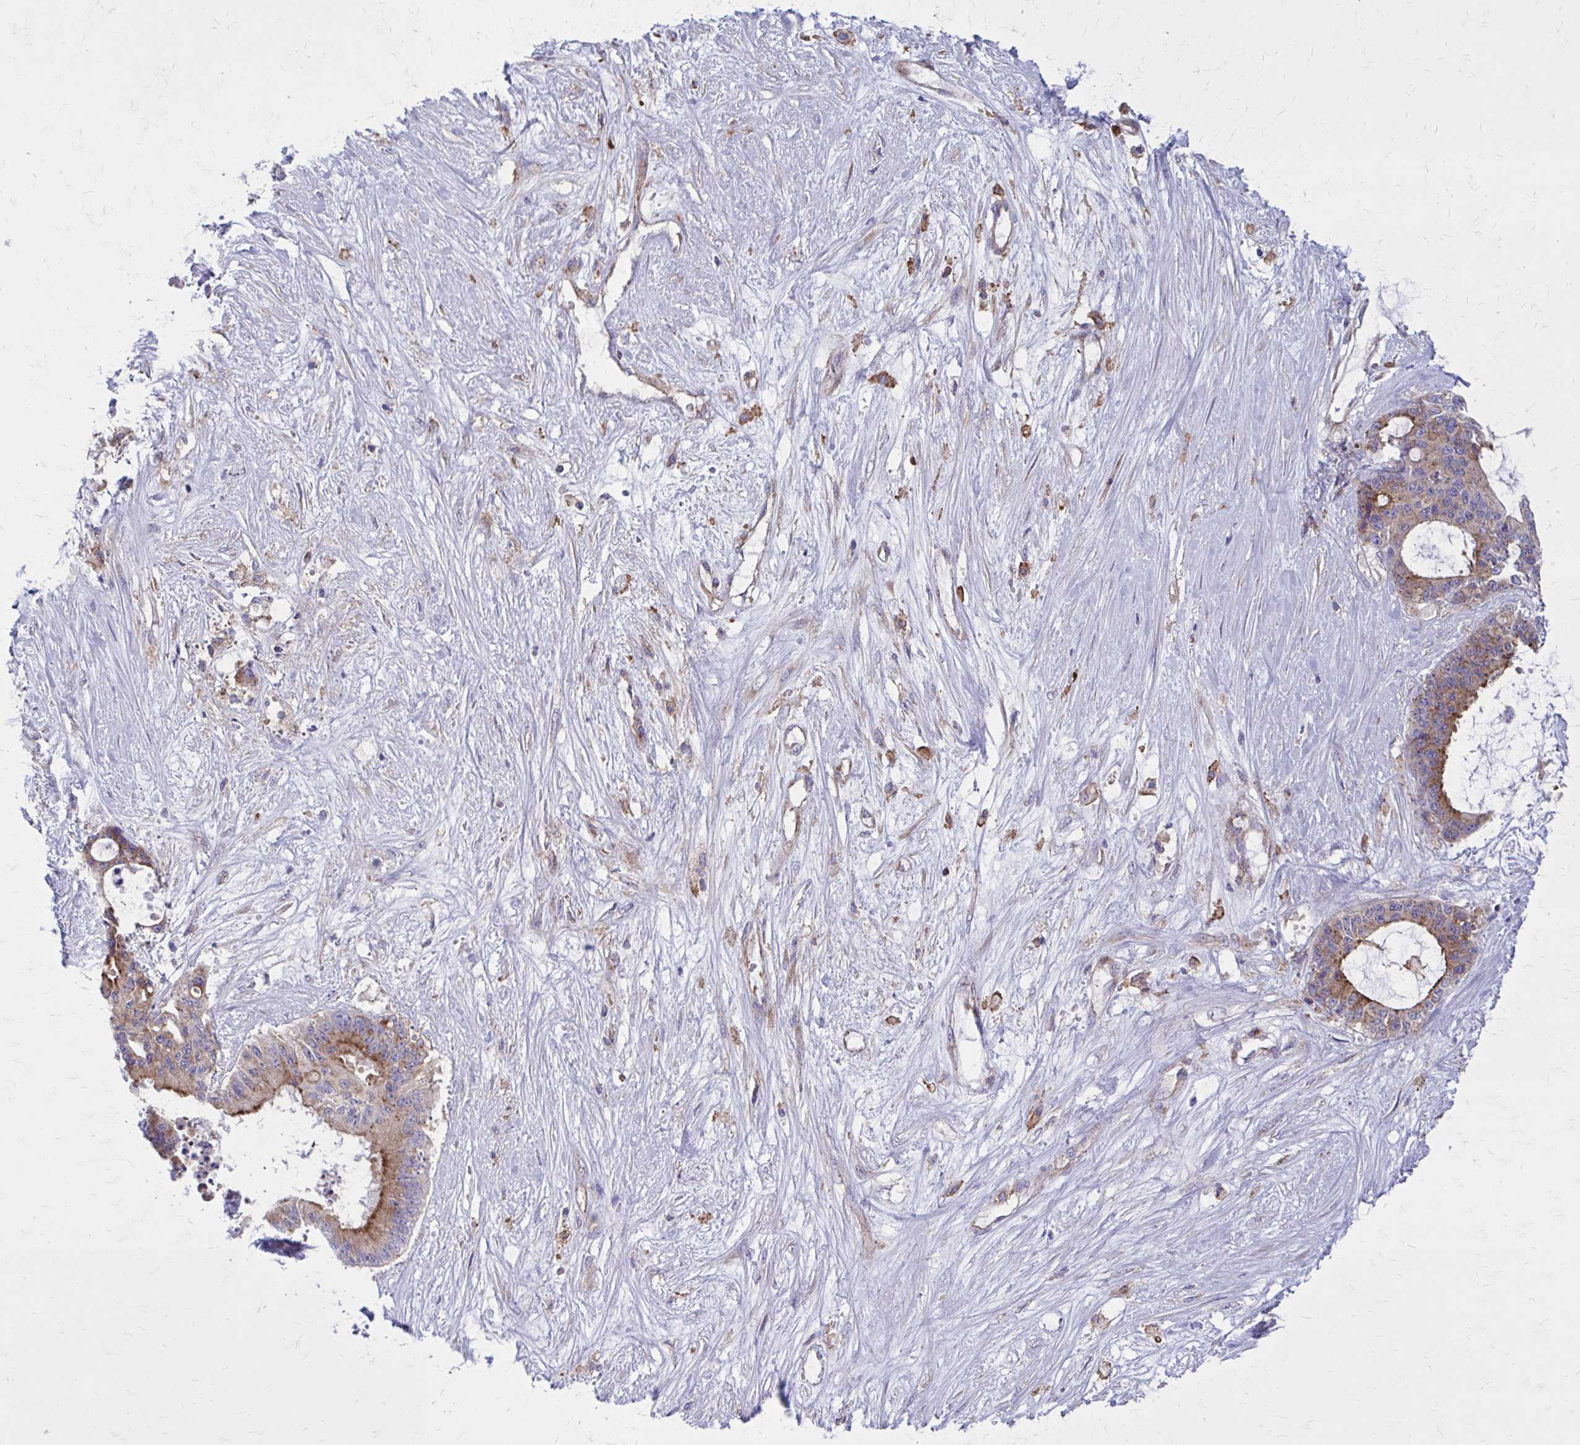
{"staining": {"intensity": "moderate", "quantity": "25%-75%", "location": "cytoplasmic/membranous"}, "tissue": "liver cancer", "cell_type": "Tumor cells", "image_type": "cancer", "snomed": [{"axis": "morphology", "description": "Normal tissue, NOS"}, {"axis": "morphology", "description": "Cholangiocarcinoma"}, {"axis": "topography", "description": "Liver"}, {"axis": "topography", "description": "Peripheral nerve tissue"}], "caption": "DAB (3,3'-diaminobenzidine) immunohistochemical staining of cholangiocarcinoma (liver) displays moderate cytoplasmic/membranous protein staining in approximately 25%-75% of tumor cells. (Brightfield microscopy of DAB IHC at high magnification).", "gene": "CLTA", "patient": {"sex": "female", "age": 73}}